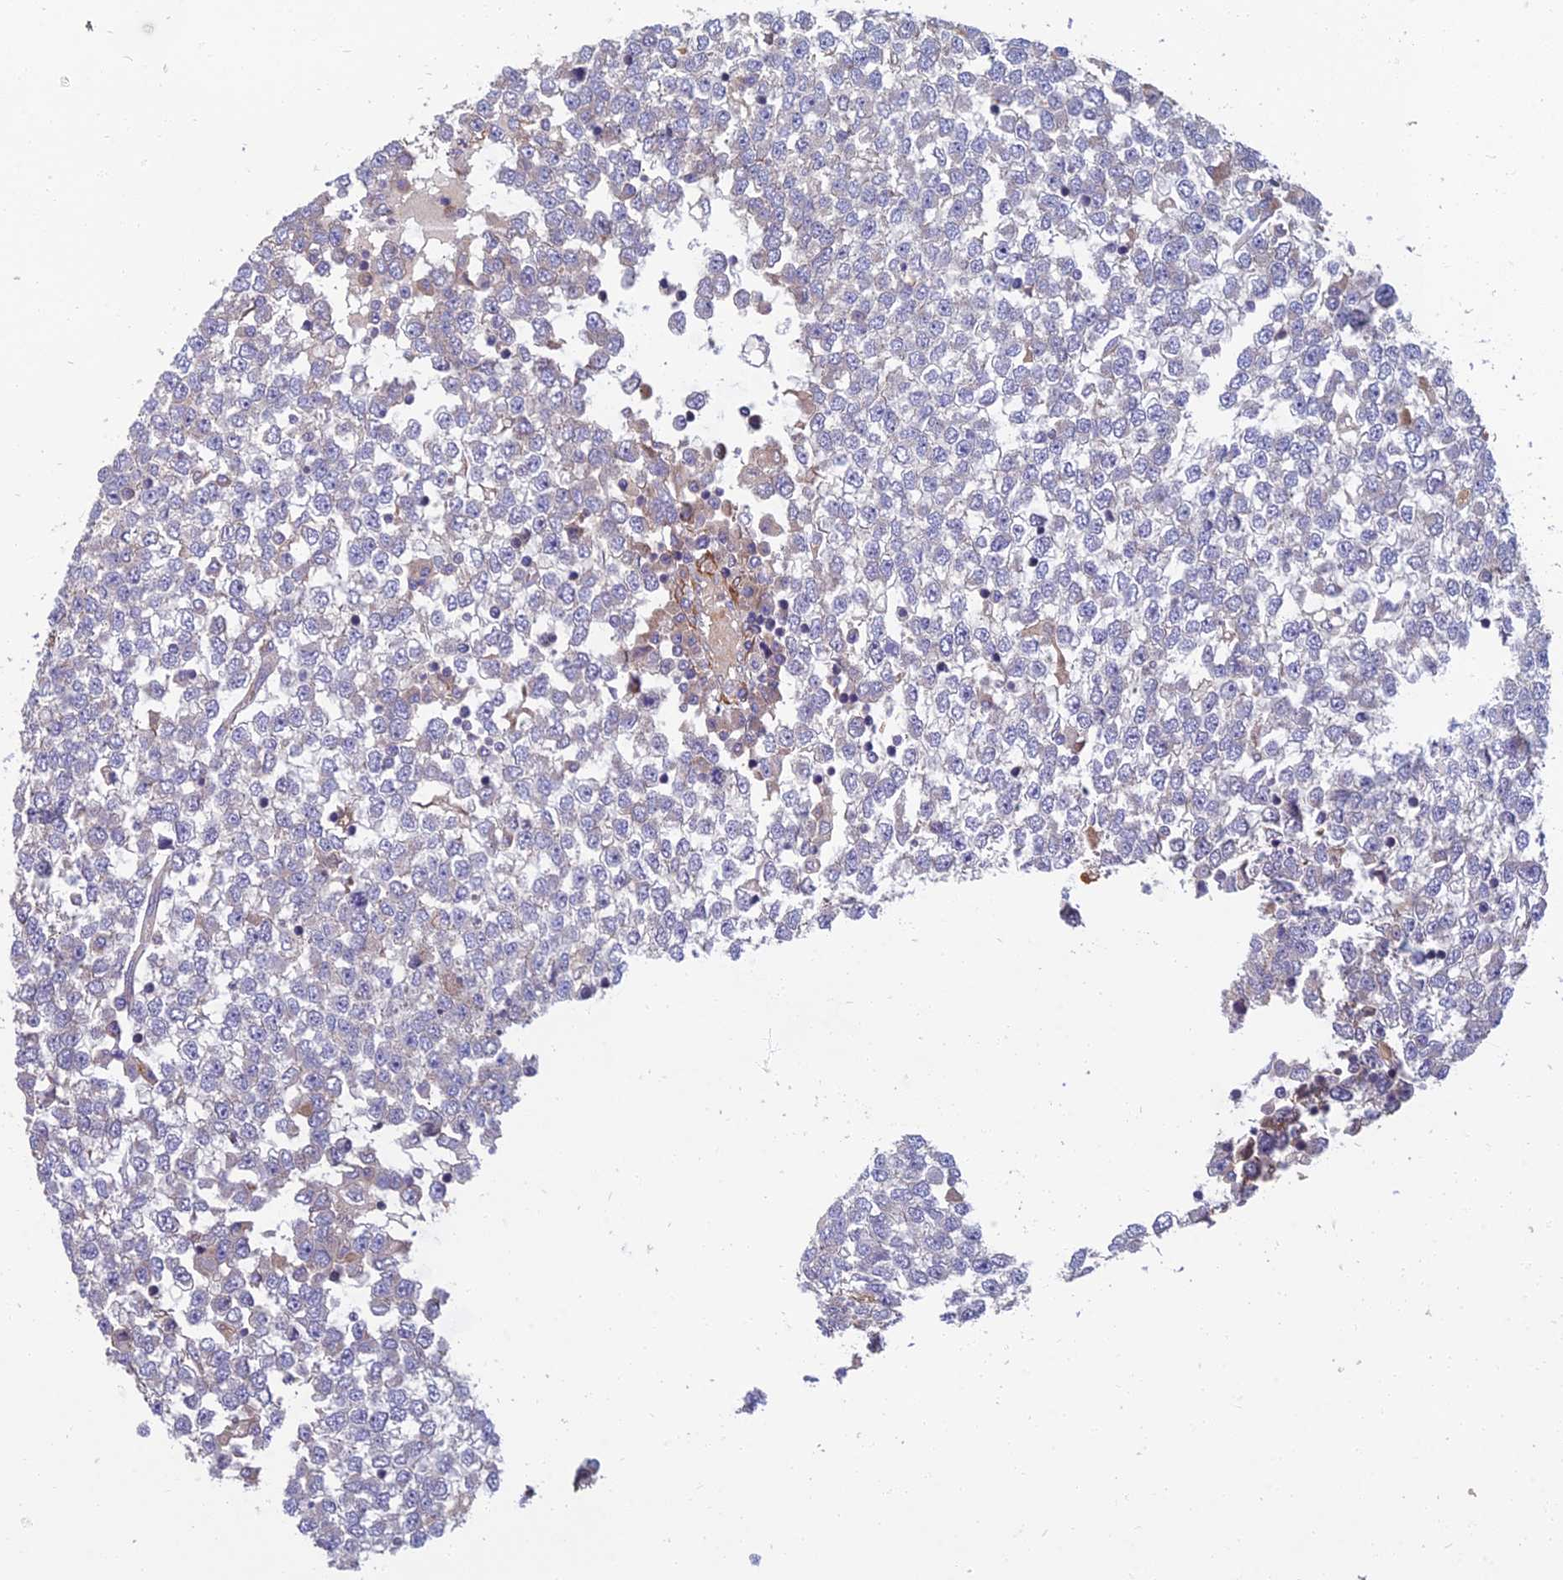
{"staining": {"intensity": "negative", "quantity": "none", "location": "none"}, "tissue": "testis cancer", "cell_type": "Tumor cells", "image_type": "cancer", "snomed": [{"axis": "morphology", "description": "Seminoma, NOS"}, {"axis": "topography", "description": "Testis"}], "caption": "A photomicrograph of human testis cancer is negative for staining in tumor cells.", "gene": "WDR24", "patient": {"sex": "male", "age": 65}}